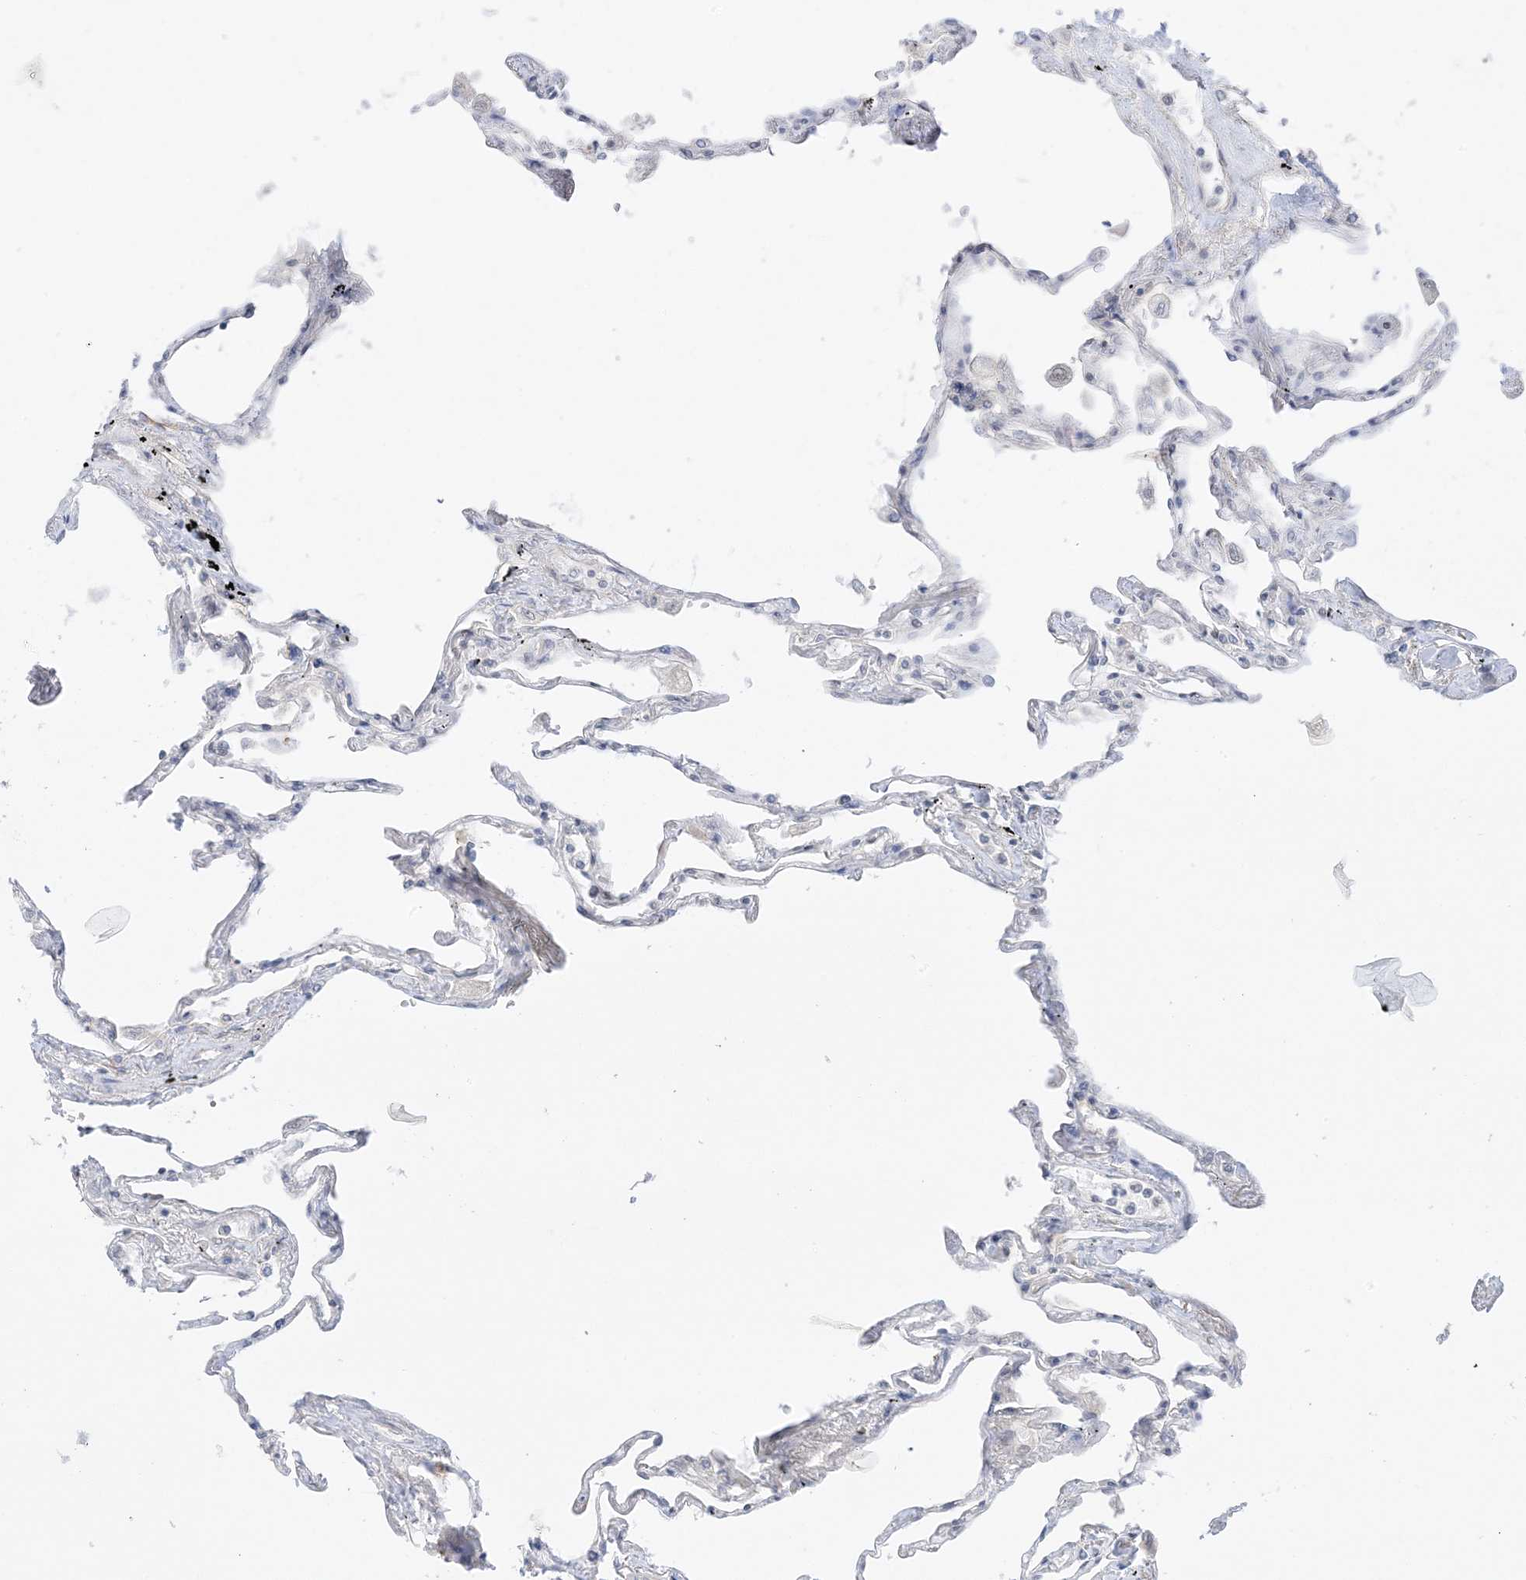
{"staining": {"intensity": "negative", "quantity": "none", "location": "none"}, "tissue": "lung", "cell_type": "Alveolar cells", "image_type": "normal", "snomed": [{"axis": "morphology", "description": "Normal tissue, NOS"}, {"axis": "topography", "description": "Lung"}], "caption": "Lung was stained to show a protein in brown. There is no significant positivity in alveolar cells. (DAB (3,3'-diaminobenzidine) IHC visualized using brightfield microscopy, high magnification).", "gene": "MSL3", "patient": {"sex": "female", "age": 67}}